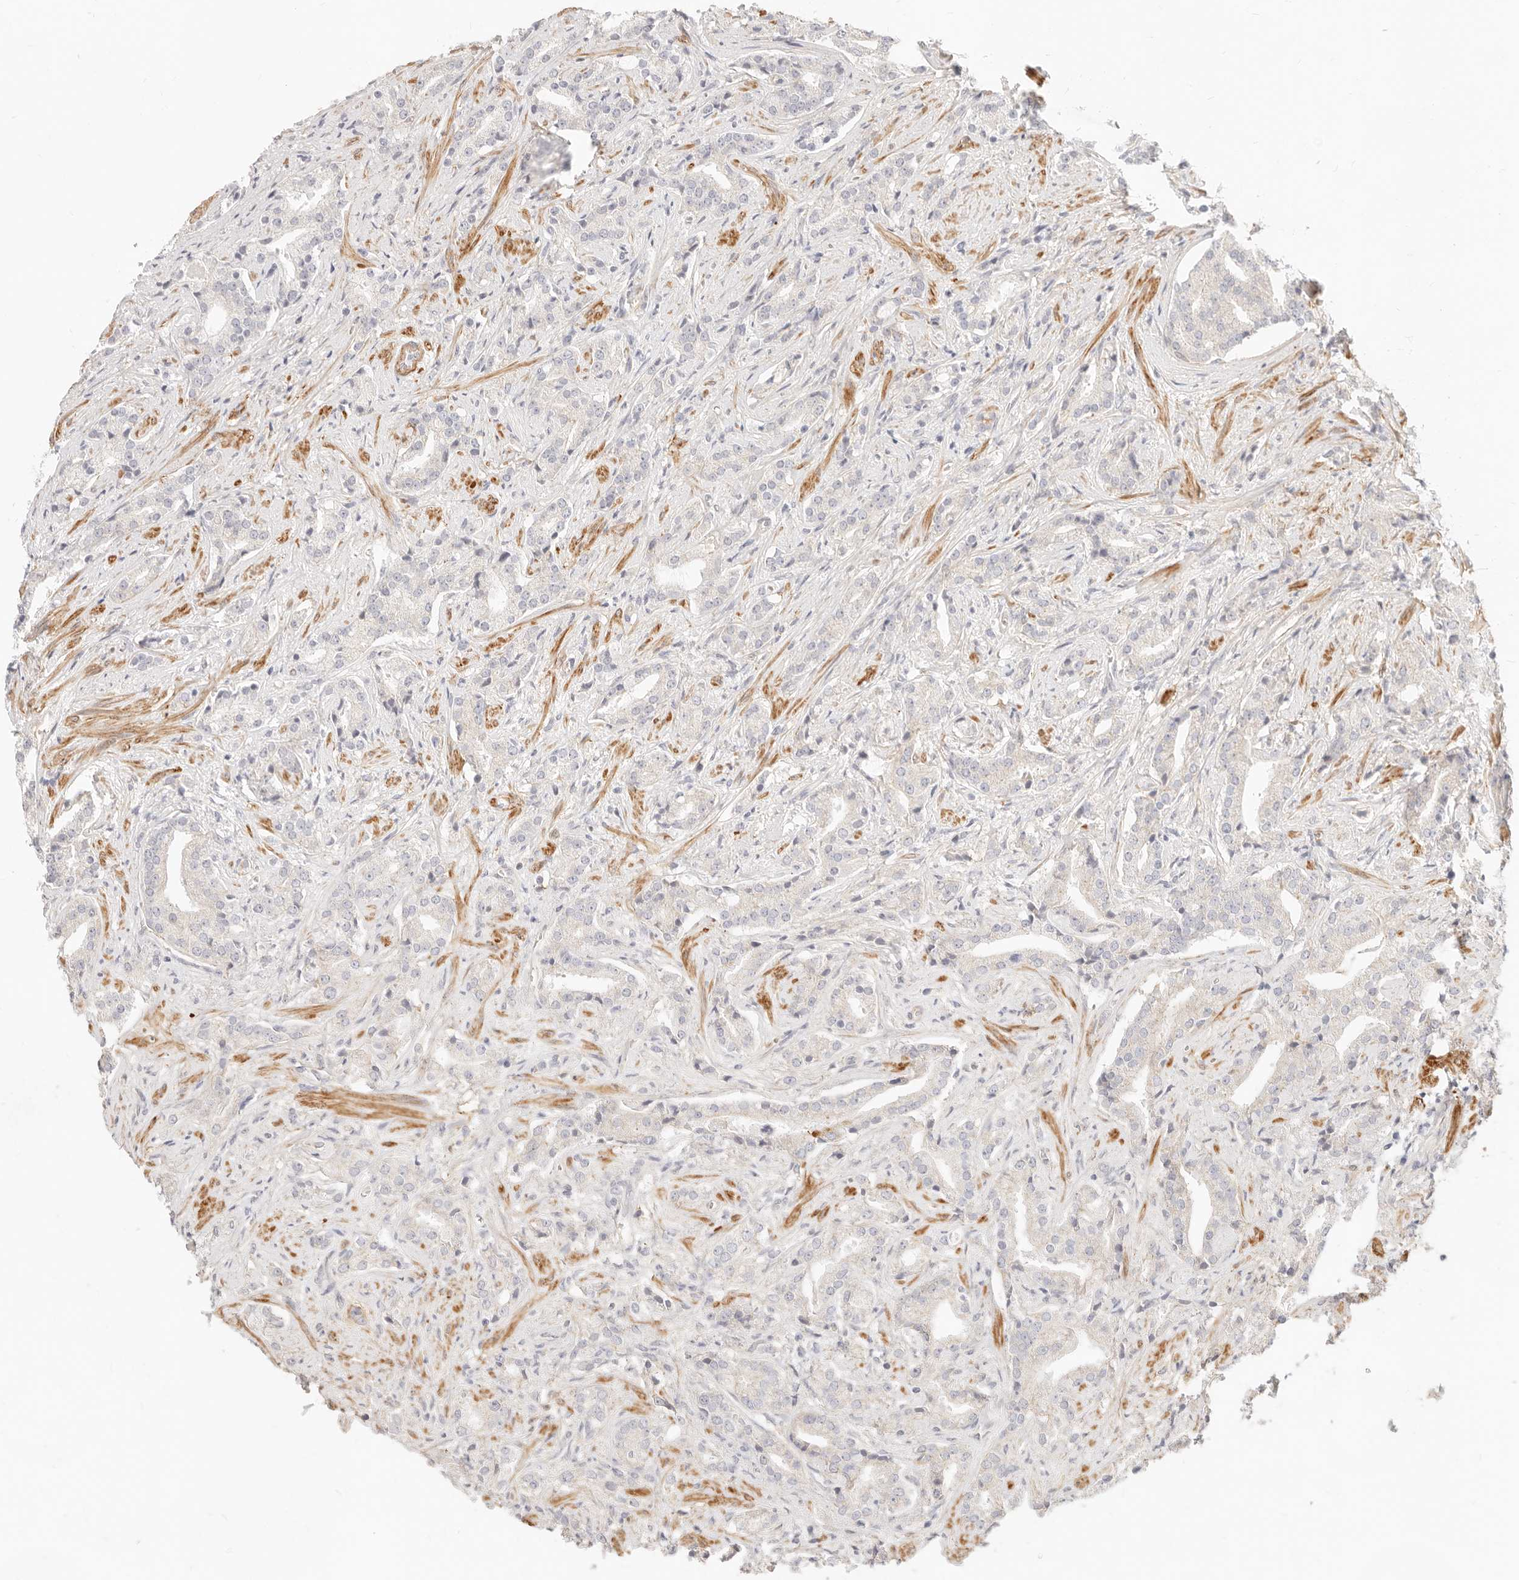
{"staining": {"intensity": "negative", "quantity": "none", "location": "none"}, "tissue": "prostate cancer", "cell_type": "Tumor cells", "image_type": "cancer", "snomed": [{"axis": "morphology", "description": "Adenocarcinoma, Low grade"}, {"axis": "topography", "description": "Prostate"}], "caption": "Immunohistochemistry image of human adenocarcinoma (low-grade) (prostate) stained for a protein (brown), which exhibits no staining in tumor cells.", "gene": "UBXN10", "patient": {"sex": "male", "age": 67}}